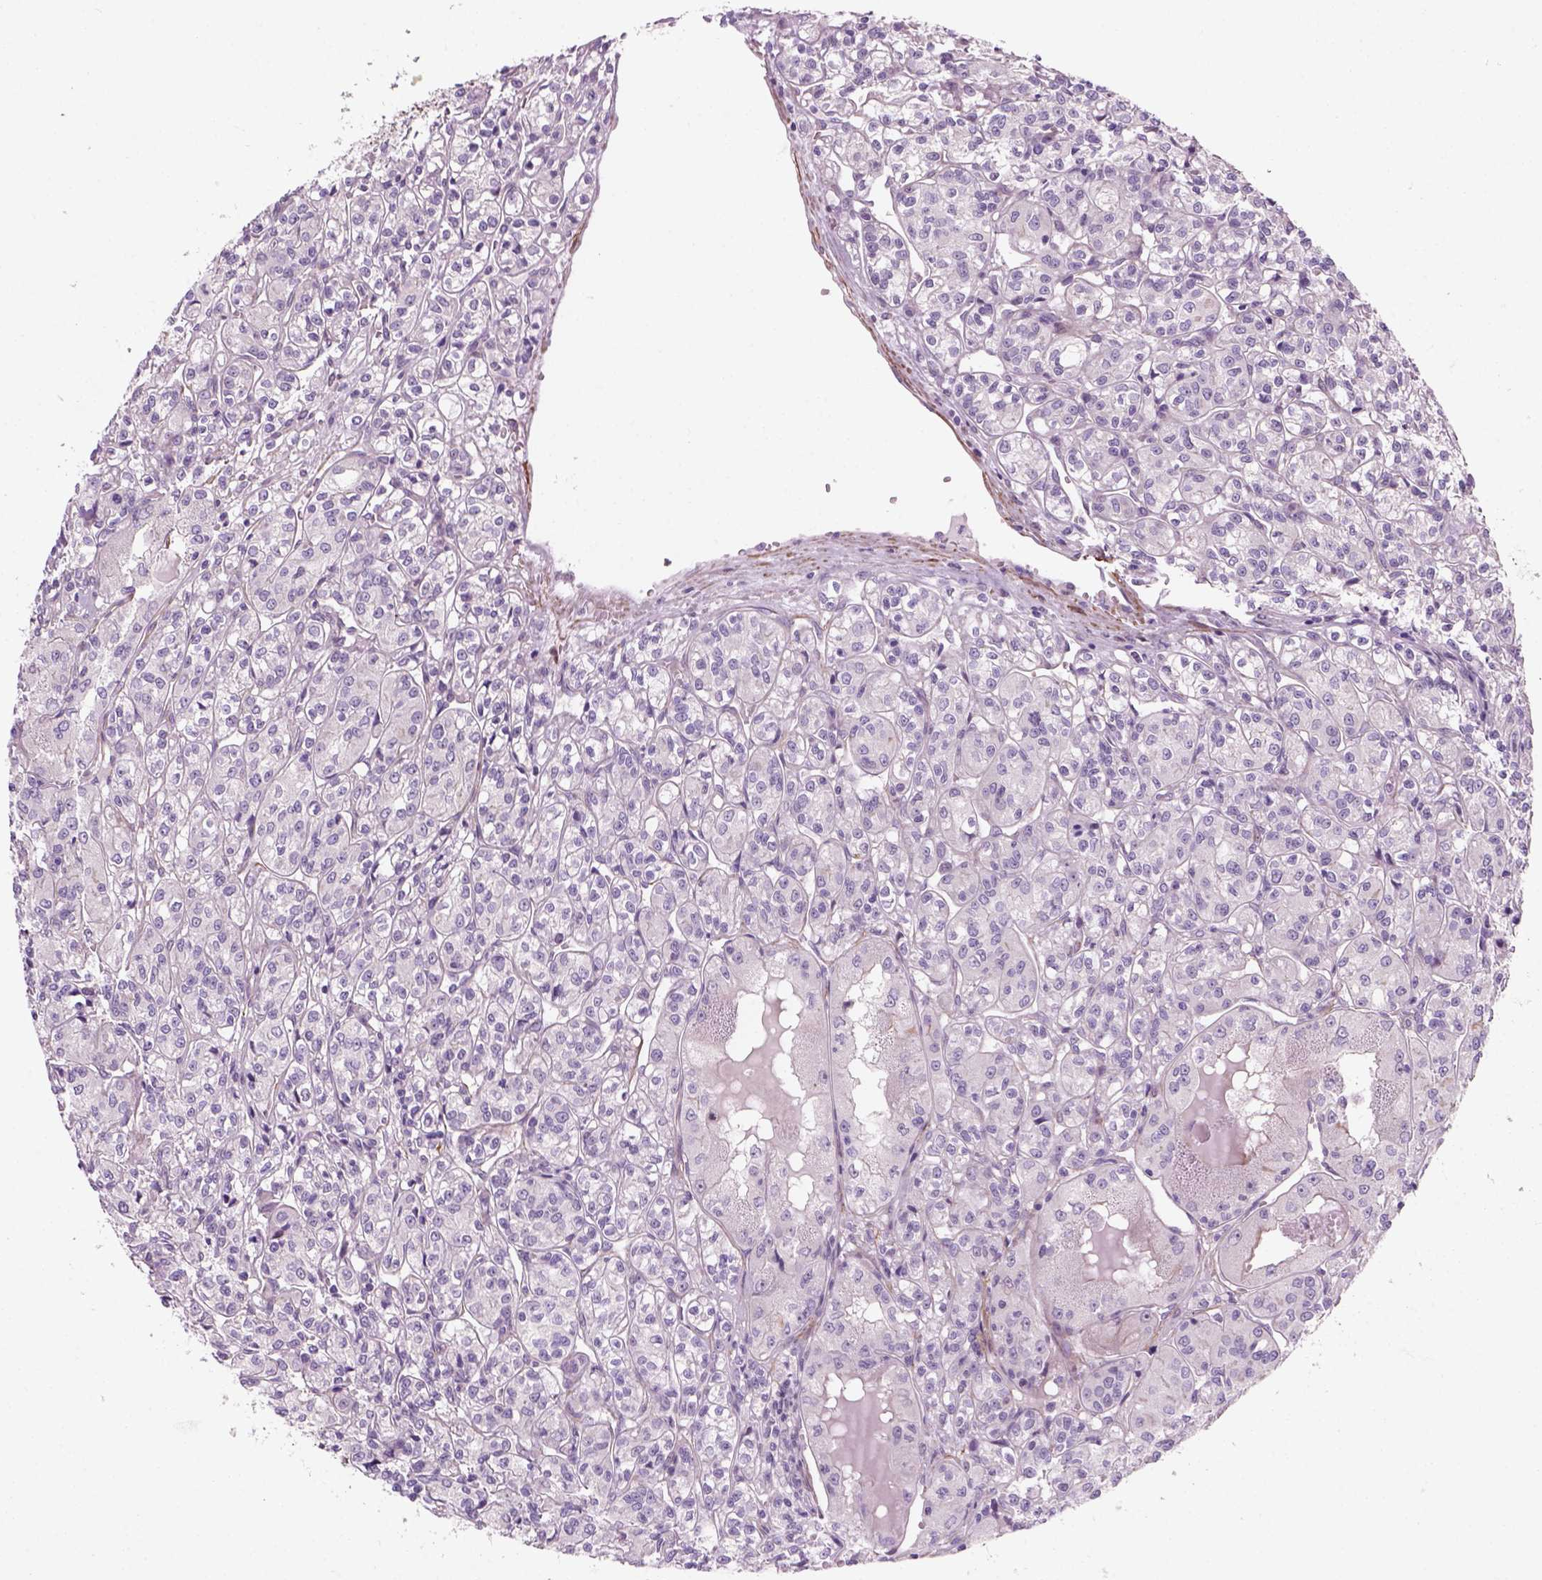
{"staining": {"intensity": "negative", "quantity": "none", "location": "none"}, "tissue": "renal cancer", "cell_type": "Tumor cells", "image_type": "cancer", "snomed": [{"axis": "morphology", "description": "Adenocarcinoma, NOS"}, {"axis": "topography", "description": "Kidney"}], "caption": "Immunohistochemical staining of human renal cancer exhibits no significant expression in tumor cells.", "gene": "RRS1", "patient": {"sex": "male", "age": 36}}